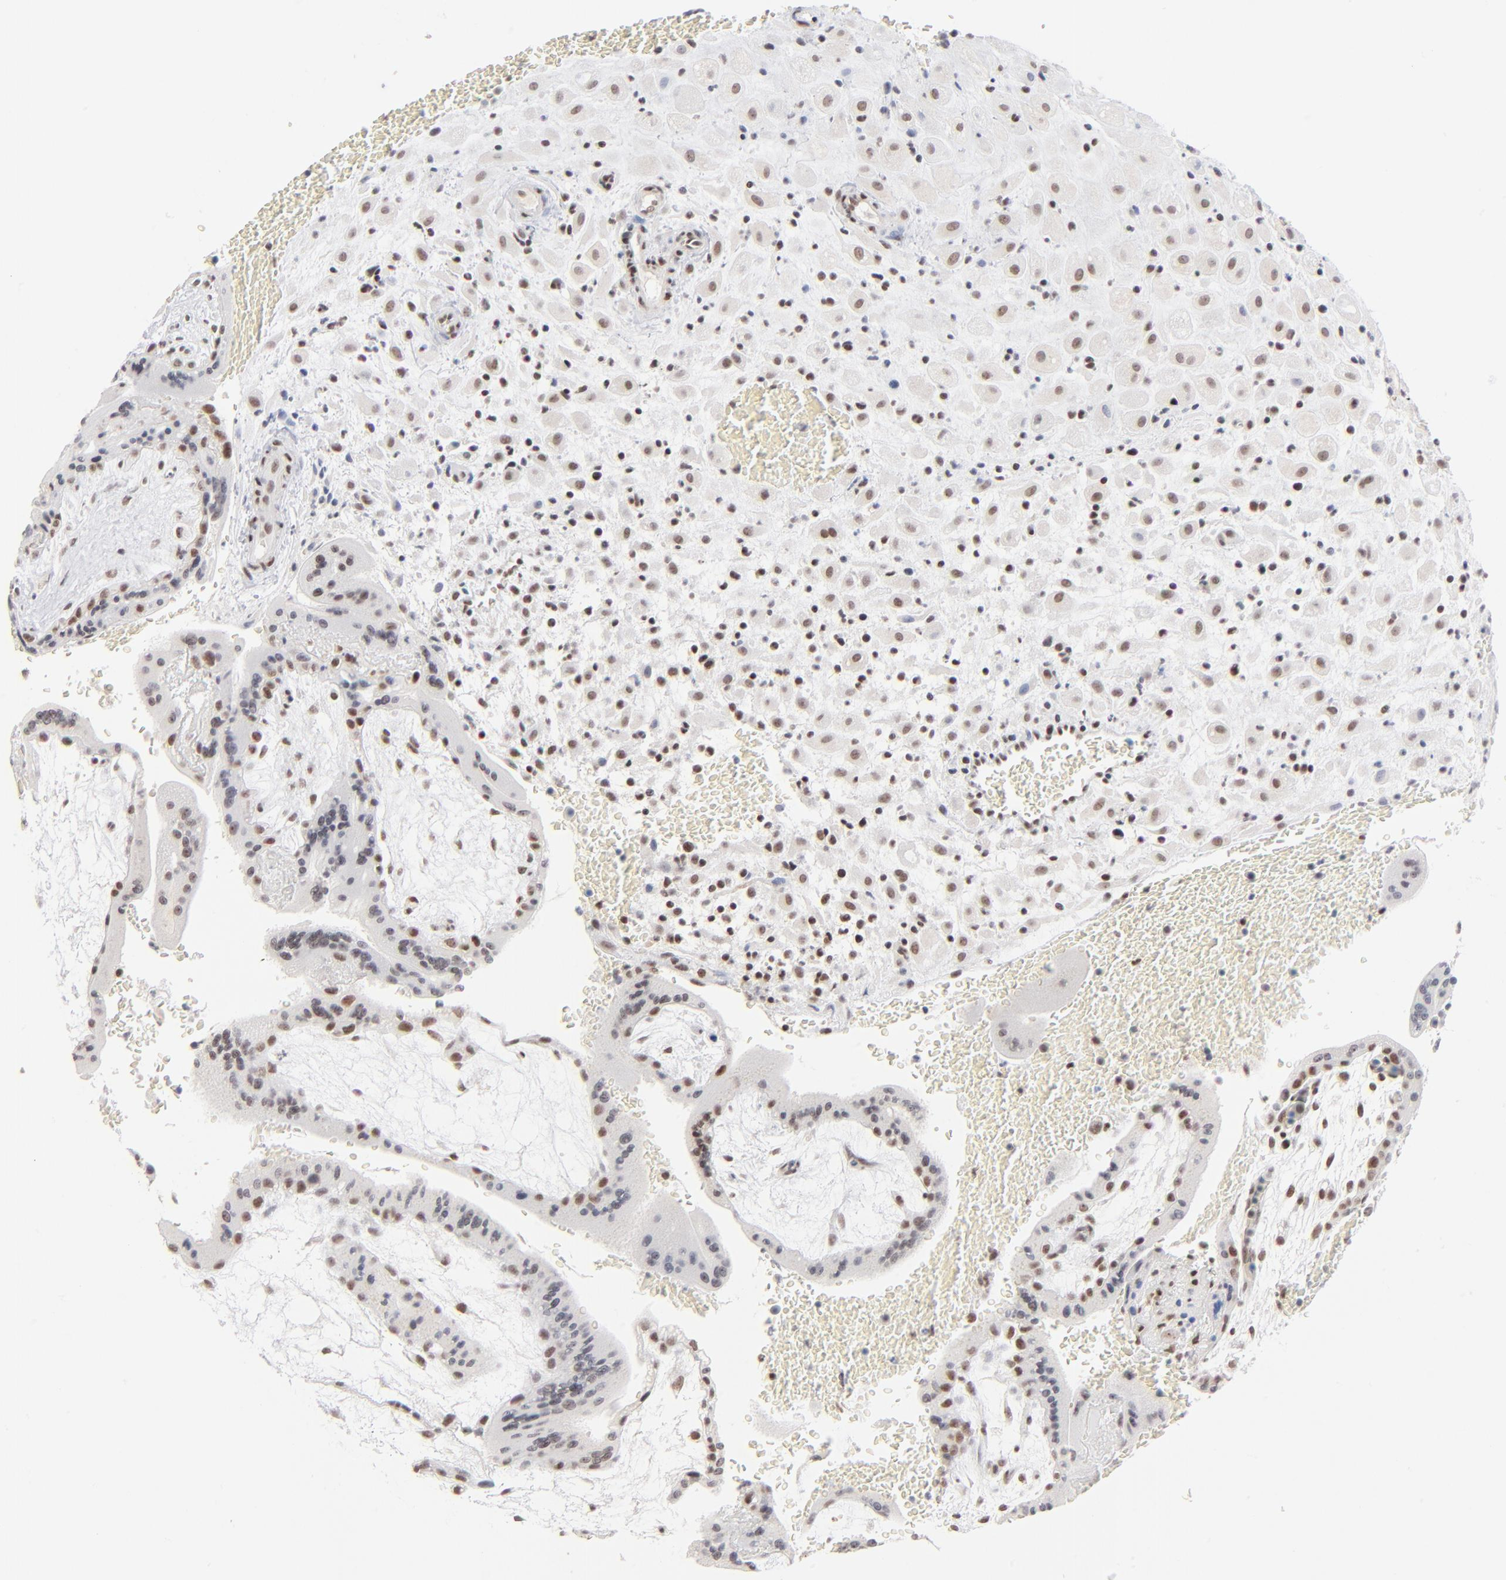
{"staining": {"intensity": "weak", "quantity": ">75%", "location": "nuclear"}, "tissue": "placenta", "cell_type": "Decidual cells", "image_type": "normal", "snomed": [{"axis": "morphology", "description": "Normal tissue, NOS"}, {"axis": "topography", "description": "Placenta"}], "caption": "Protein expression analysis of unremarkable placenta demonstrates weak nuclear expression in about >75% of decidual cells.", "gene": "ZNF143", "patient": {"sex": "female", "age": 35}}